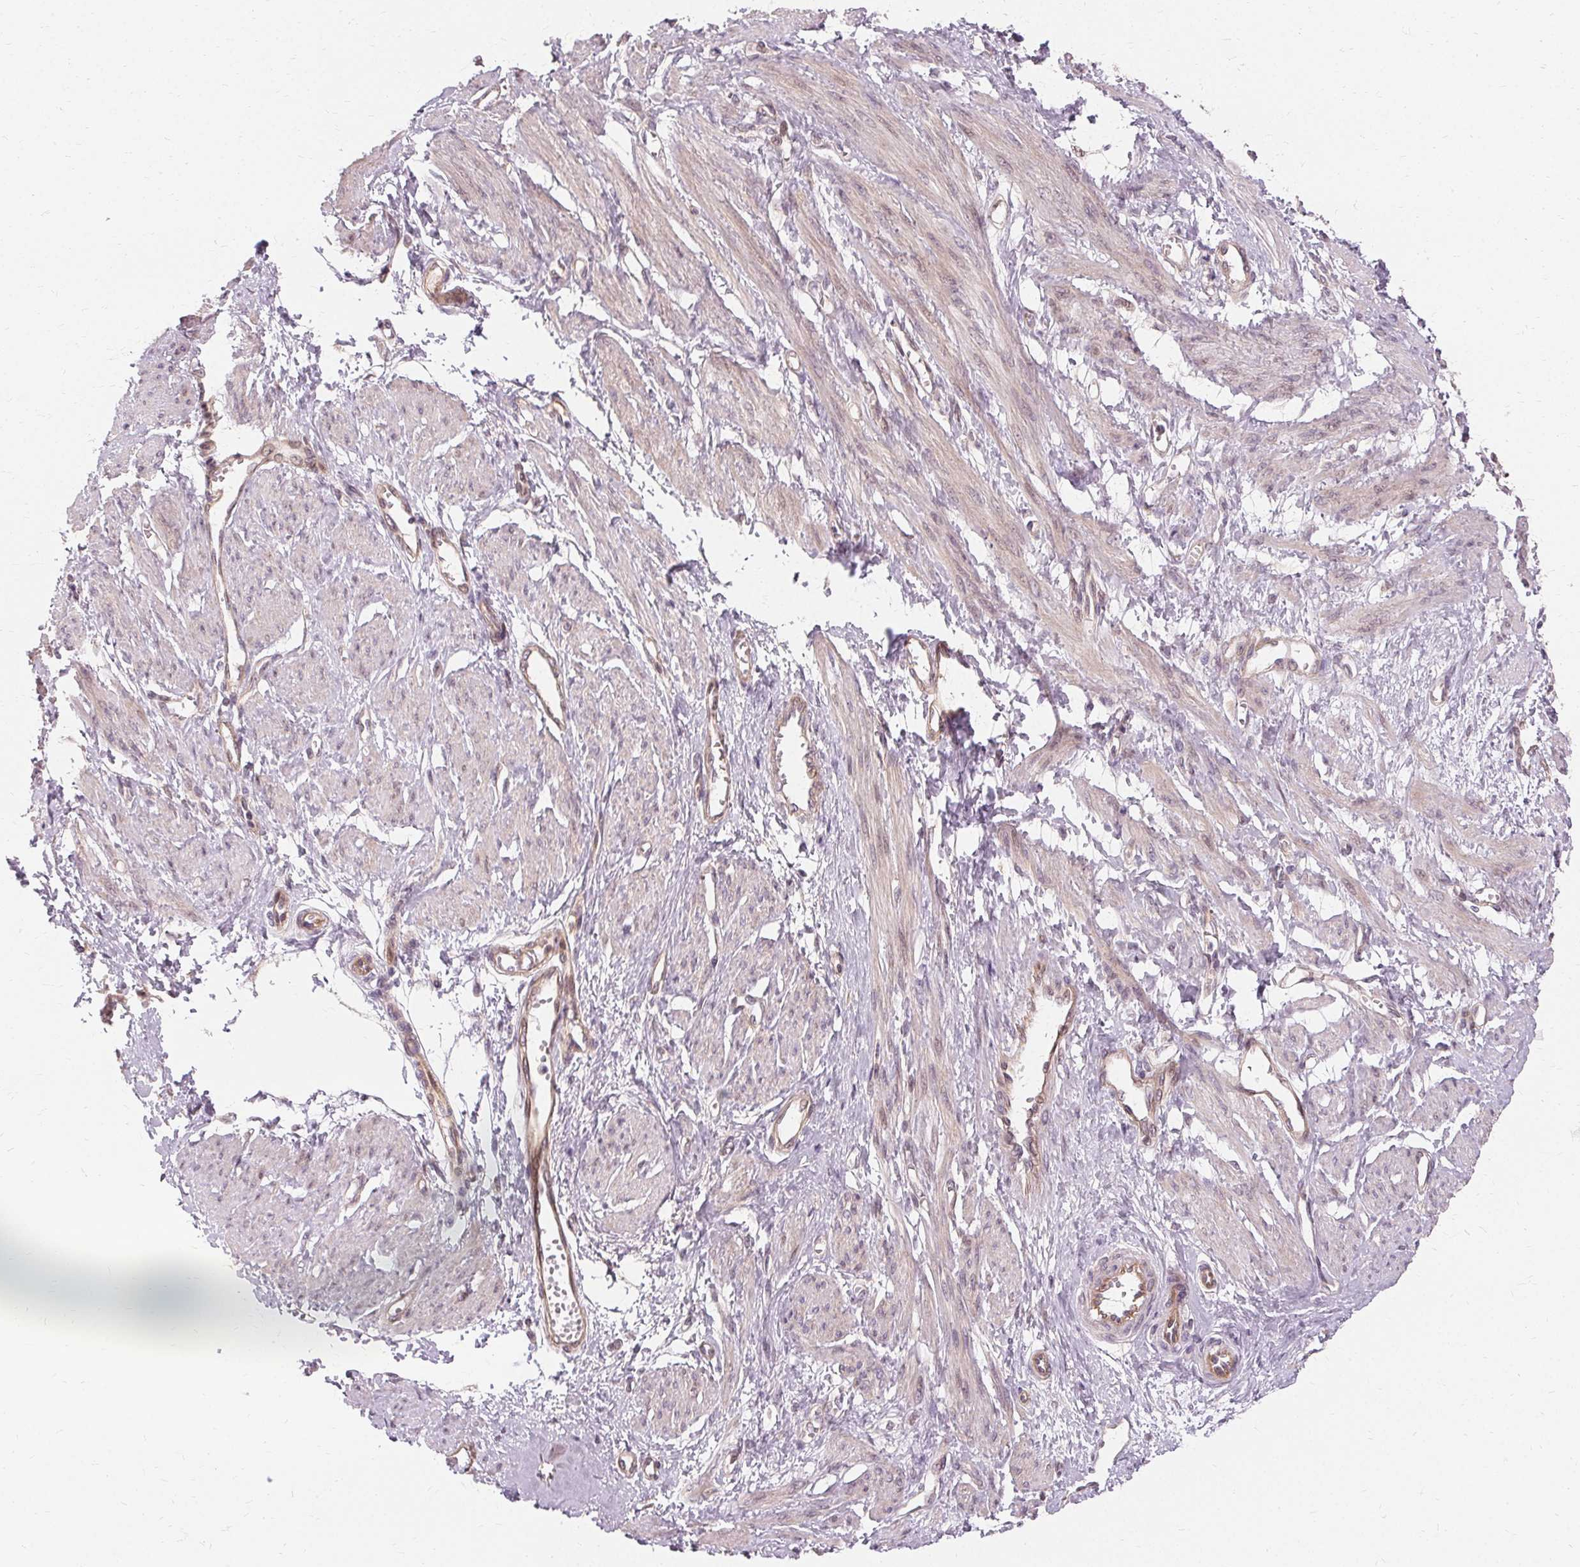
{"staining": {"intensity": "negative", "quantity": "none", "location": "none"}, "tissue": "smooth muscle", "cell_type": "Smooth muscle cells", "image_type": "normal", "snomed": [{"axis": "morphology", "description": "Normal tissue, NOS"}, {"axis": "topography", "description": "Smooth muscle"}, {"axis": "topography", "description": "Uterus"}], "caption": "The image demonstrates no significant staining in smooth muscle cells of smooth muscle.", "gene": "USP8", "patient": {"sex": "female", "age": 39}}